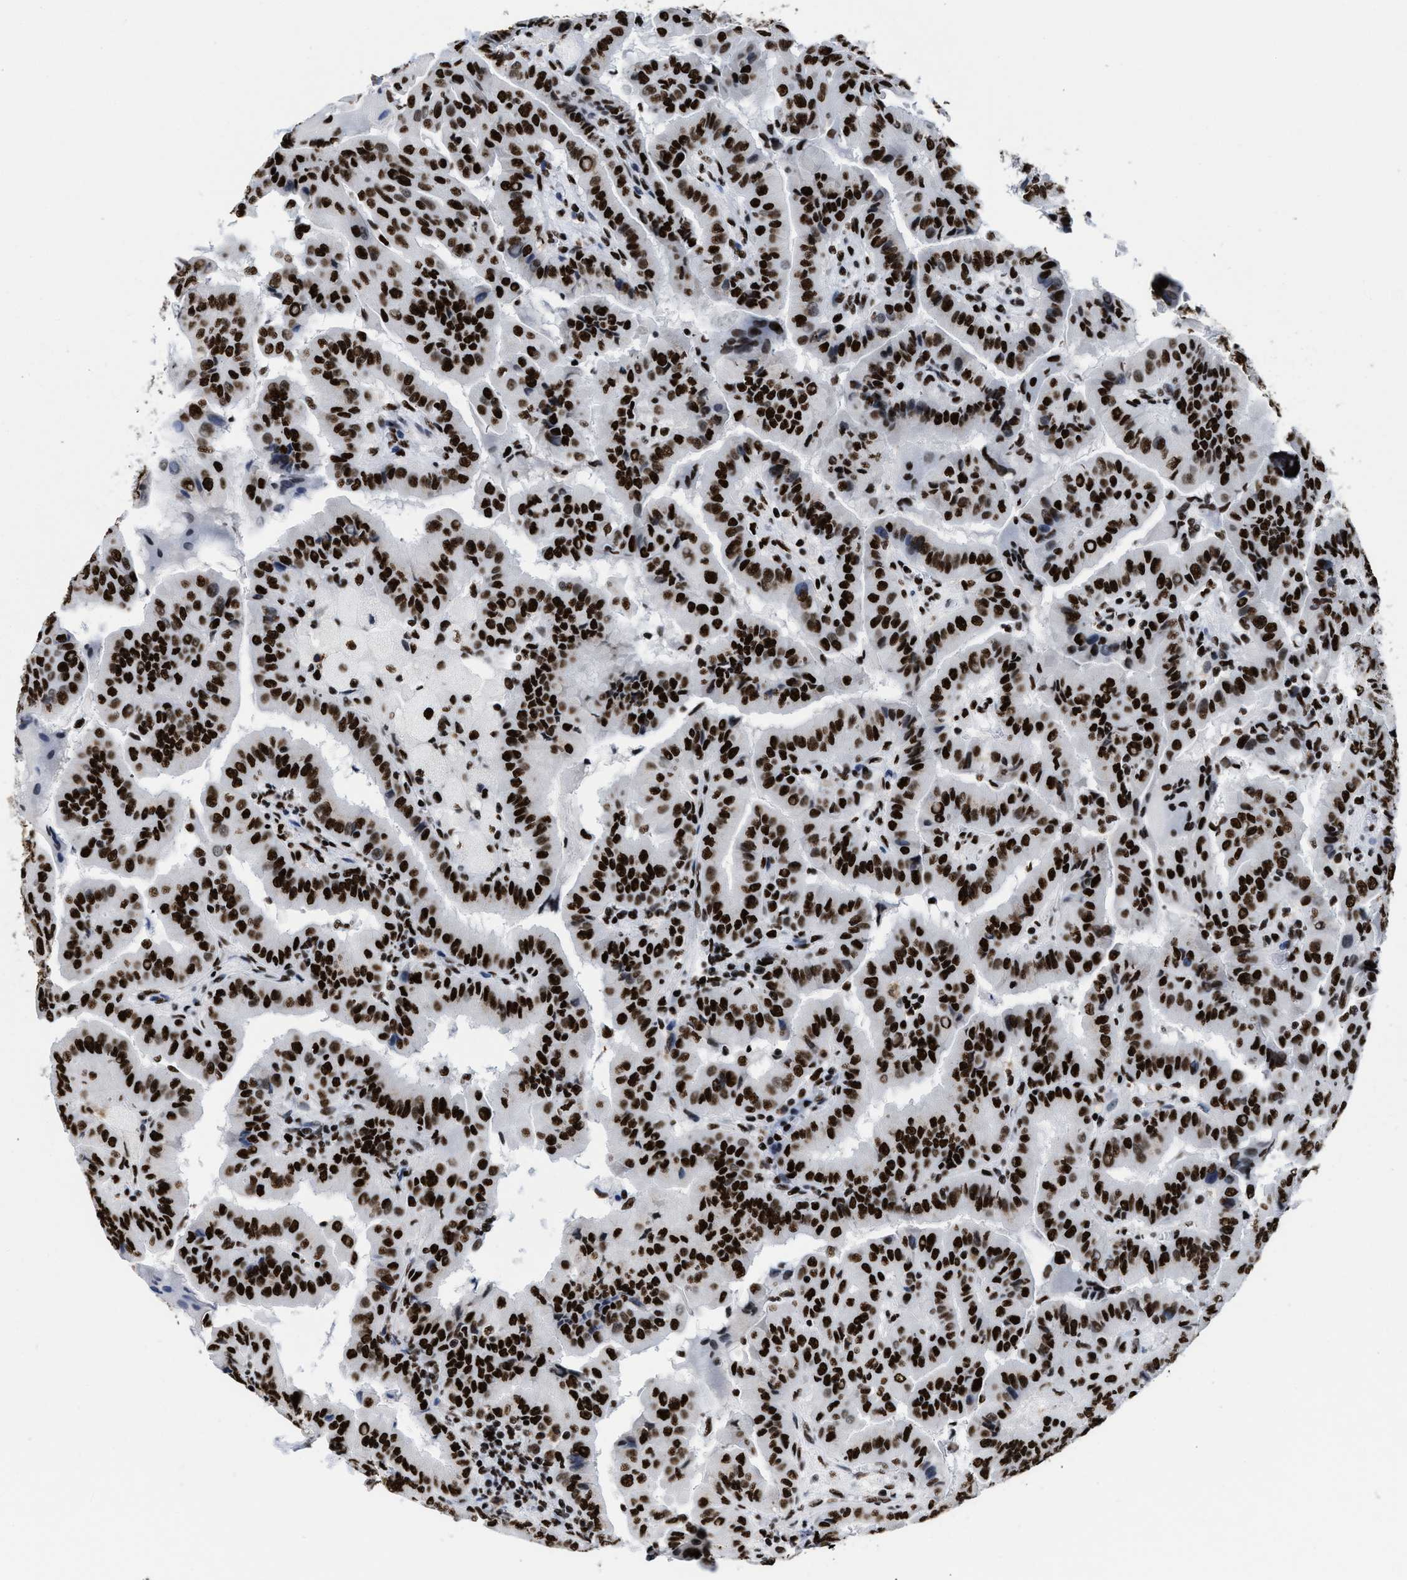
{"staining": {"intensity": "strong", "quantity": ">75%", "location": "nuclear"}, "tissue": "thyroid cancer", "cell_type": "Tumor cells", "image_type": "cancer", "snomed": [{"axis": "morphology", "description": "Papillary adenocarcinoma, NOS"}, {"axis": "topography", "description": "Thyroid gland"}], "caption": "Immunohistochemical staining of thyroid papillary adenocarcinoma shows strong nuclear protein expression in about >75% of tumor cells.", "gene": "SMARCC2", "patient": {"sex": "male", "age": 33}}